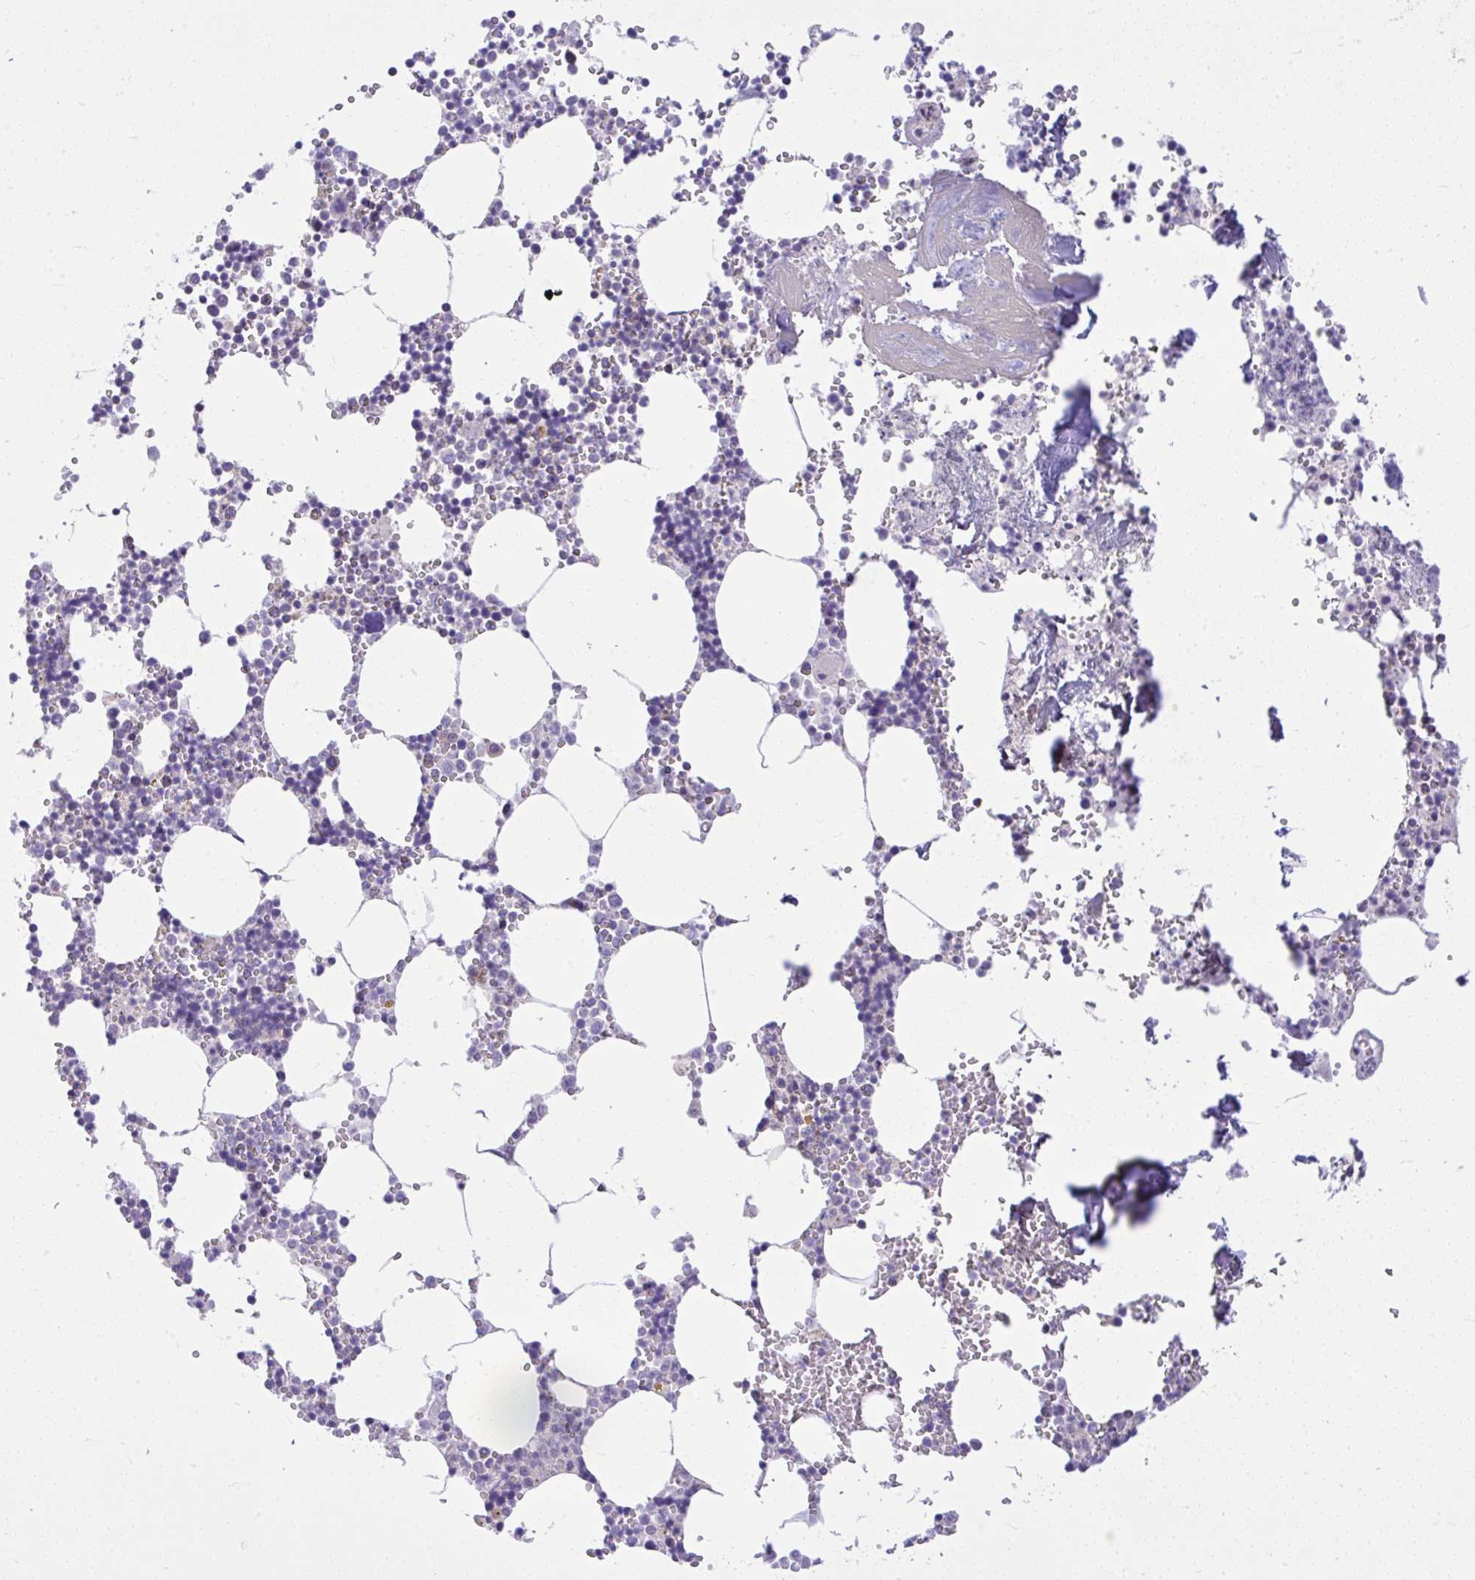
{"staining": {"intensity": "negative", "quantity": "none", "location": "none"}, "tissue": "bone marrow", "cell_type": "Hematopoietic cells", "image_type": "normal", "snomed": [{"axis": "morphology", "description": "Normal tissue, NOS"}, {"axis": "topography", "description": "Bone marrow"}], "caption": "This histopathology image is of benign bone marrow stained with immunohistochemistry to label a protein in brown with the nuclei are counter-stained blue. There is no expression in hematopoietic cells. (DAB immunohistochemistry (IHC) visualized using brightfield microscopy, high magnification).", "gene": "GPRIN3", "patient": {"sex": "male", "age": 54}}